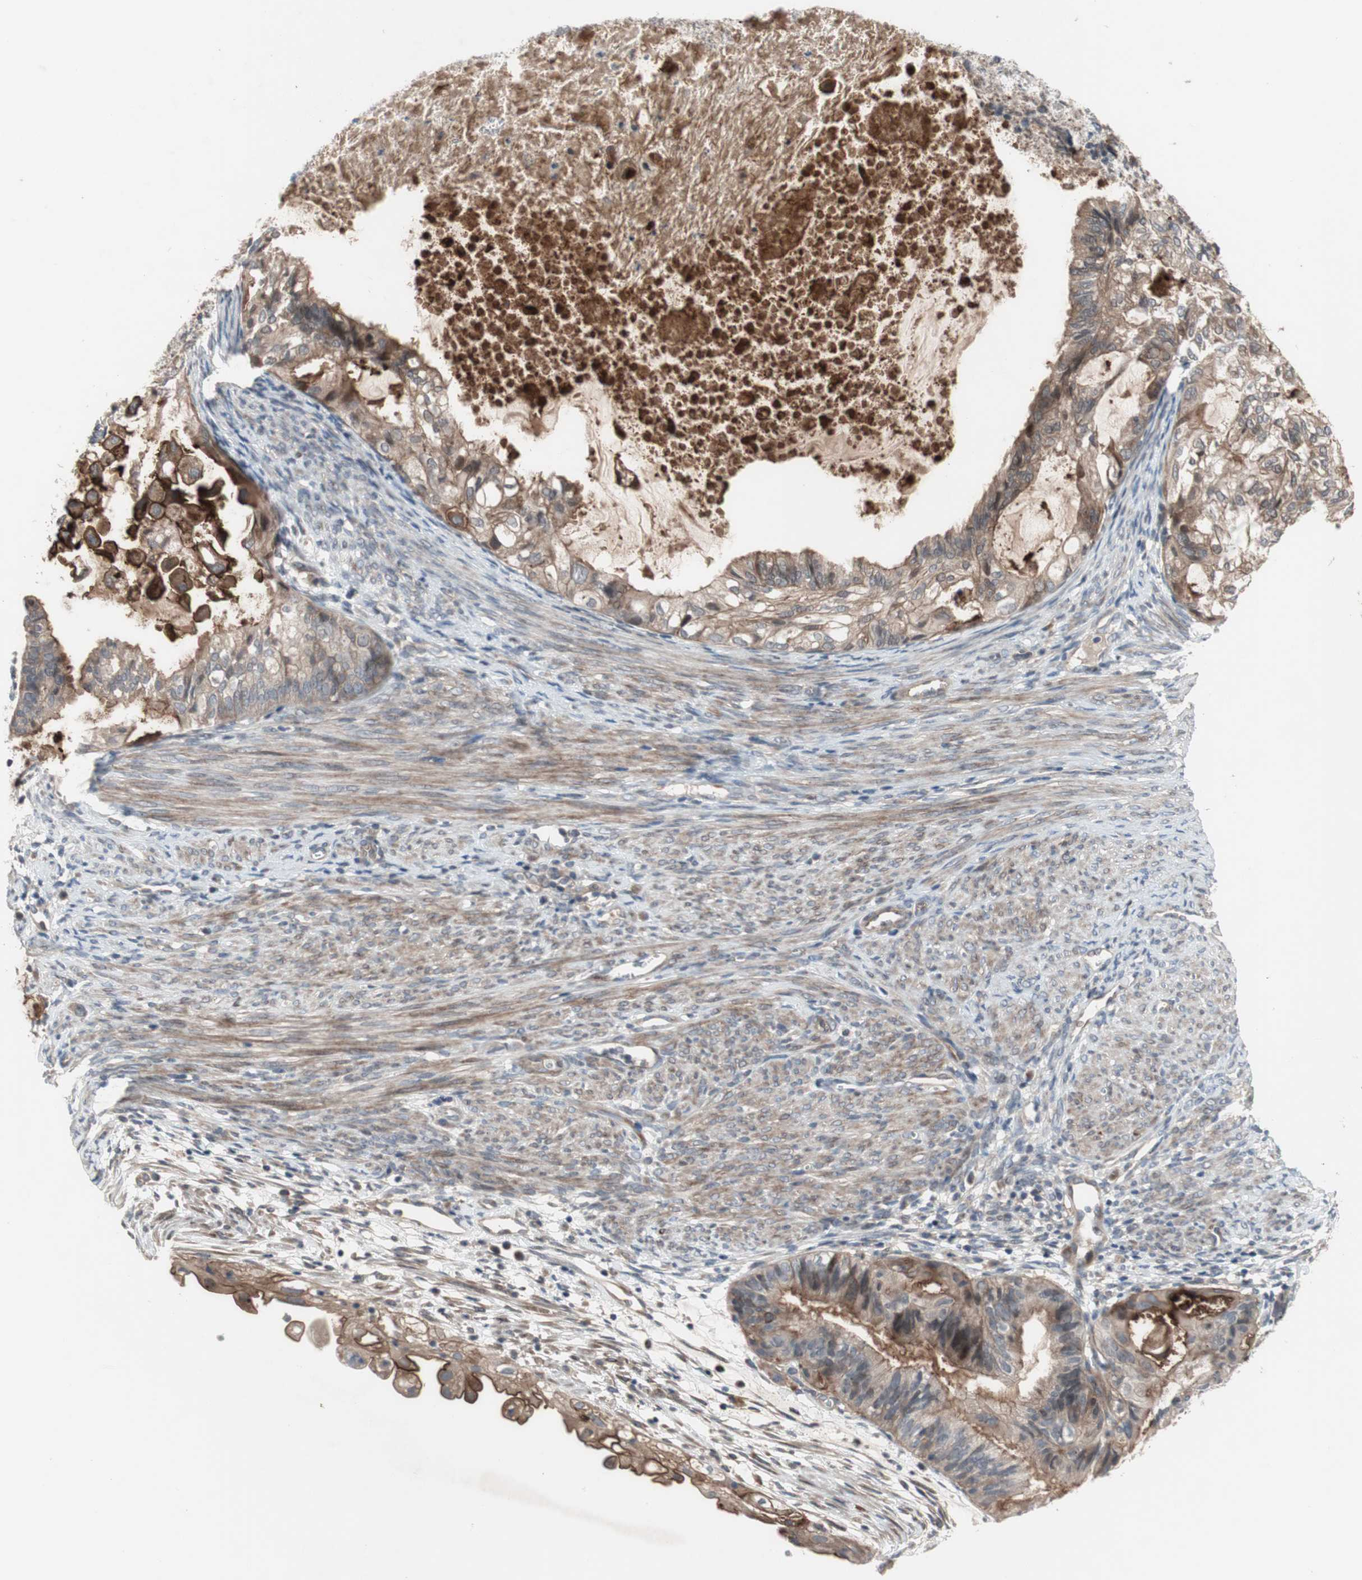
{"staining": {"intensity": "weak", "quantity": ">75%", "location": "cytoplasmic/membranous"}, "tissue": "cervical cancer", "cell_type": "Tumor cells", "image_type": "cancer", "snomed": [{"axis": "morphology", "description": "Normal tissue, NOS"}, {"axis": "morphology", "description": "Adenocarcinoma, NOS"}, {"axis": "topography", "description": "Cervix"}, {"axis": "topography", "description": "Endometrium"}], "caption": "Tumor cells show weak cytoplasmic/membranous positivity in about >75% of cells in cervical cancer (adenocarcinoma).", "gene": "OAZ1", "patient": {"sex": "female", "age": 86}}